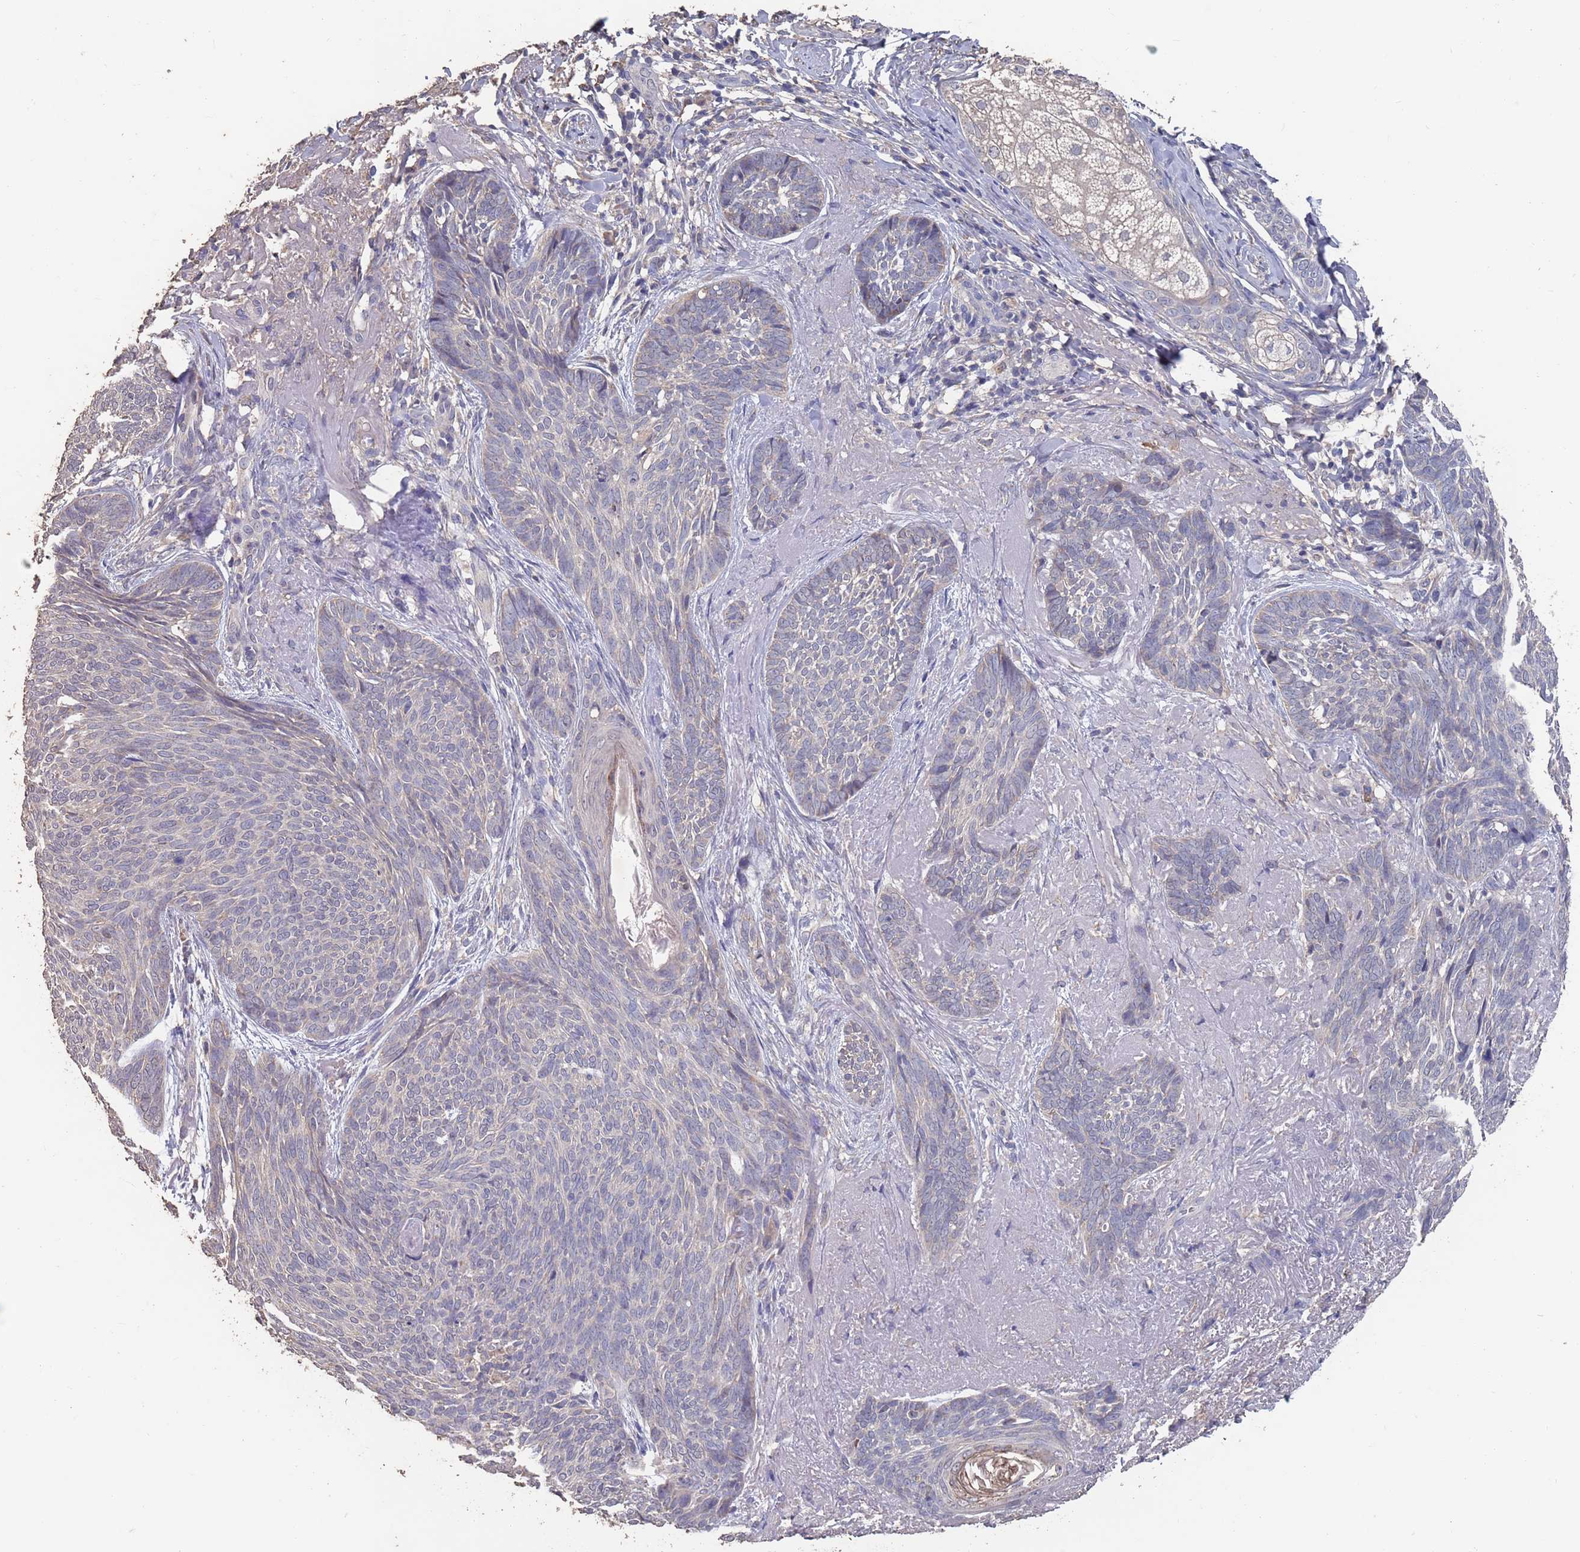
{"staining": {"intensity": "negative", "quantity": "none", "location": "none"}, "tissue": "skin cancer", "cell_type": "Tumor cells", "image_type": "cancer", "snomed": [{"axis": "morphology", "description": "Basal cell carcinoma"}, {"axis": "topography", "description": "Skin"}], "caption": "The histopathology image shows no staining of tumor cells in basal cell carcinoma (skin).", "gene": "BTBD18", "patient": {"sex": "female", "age": 86}}